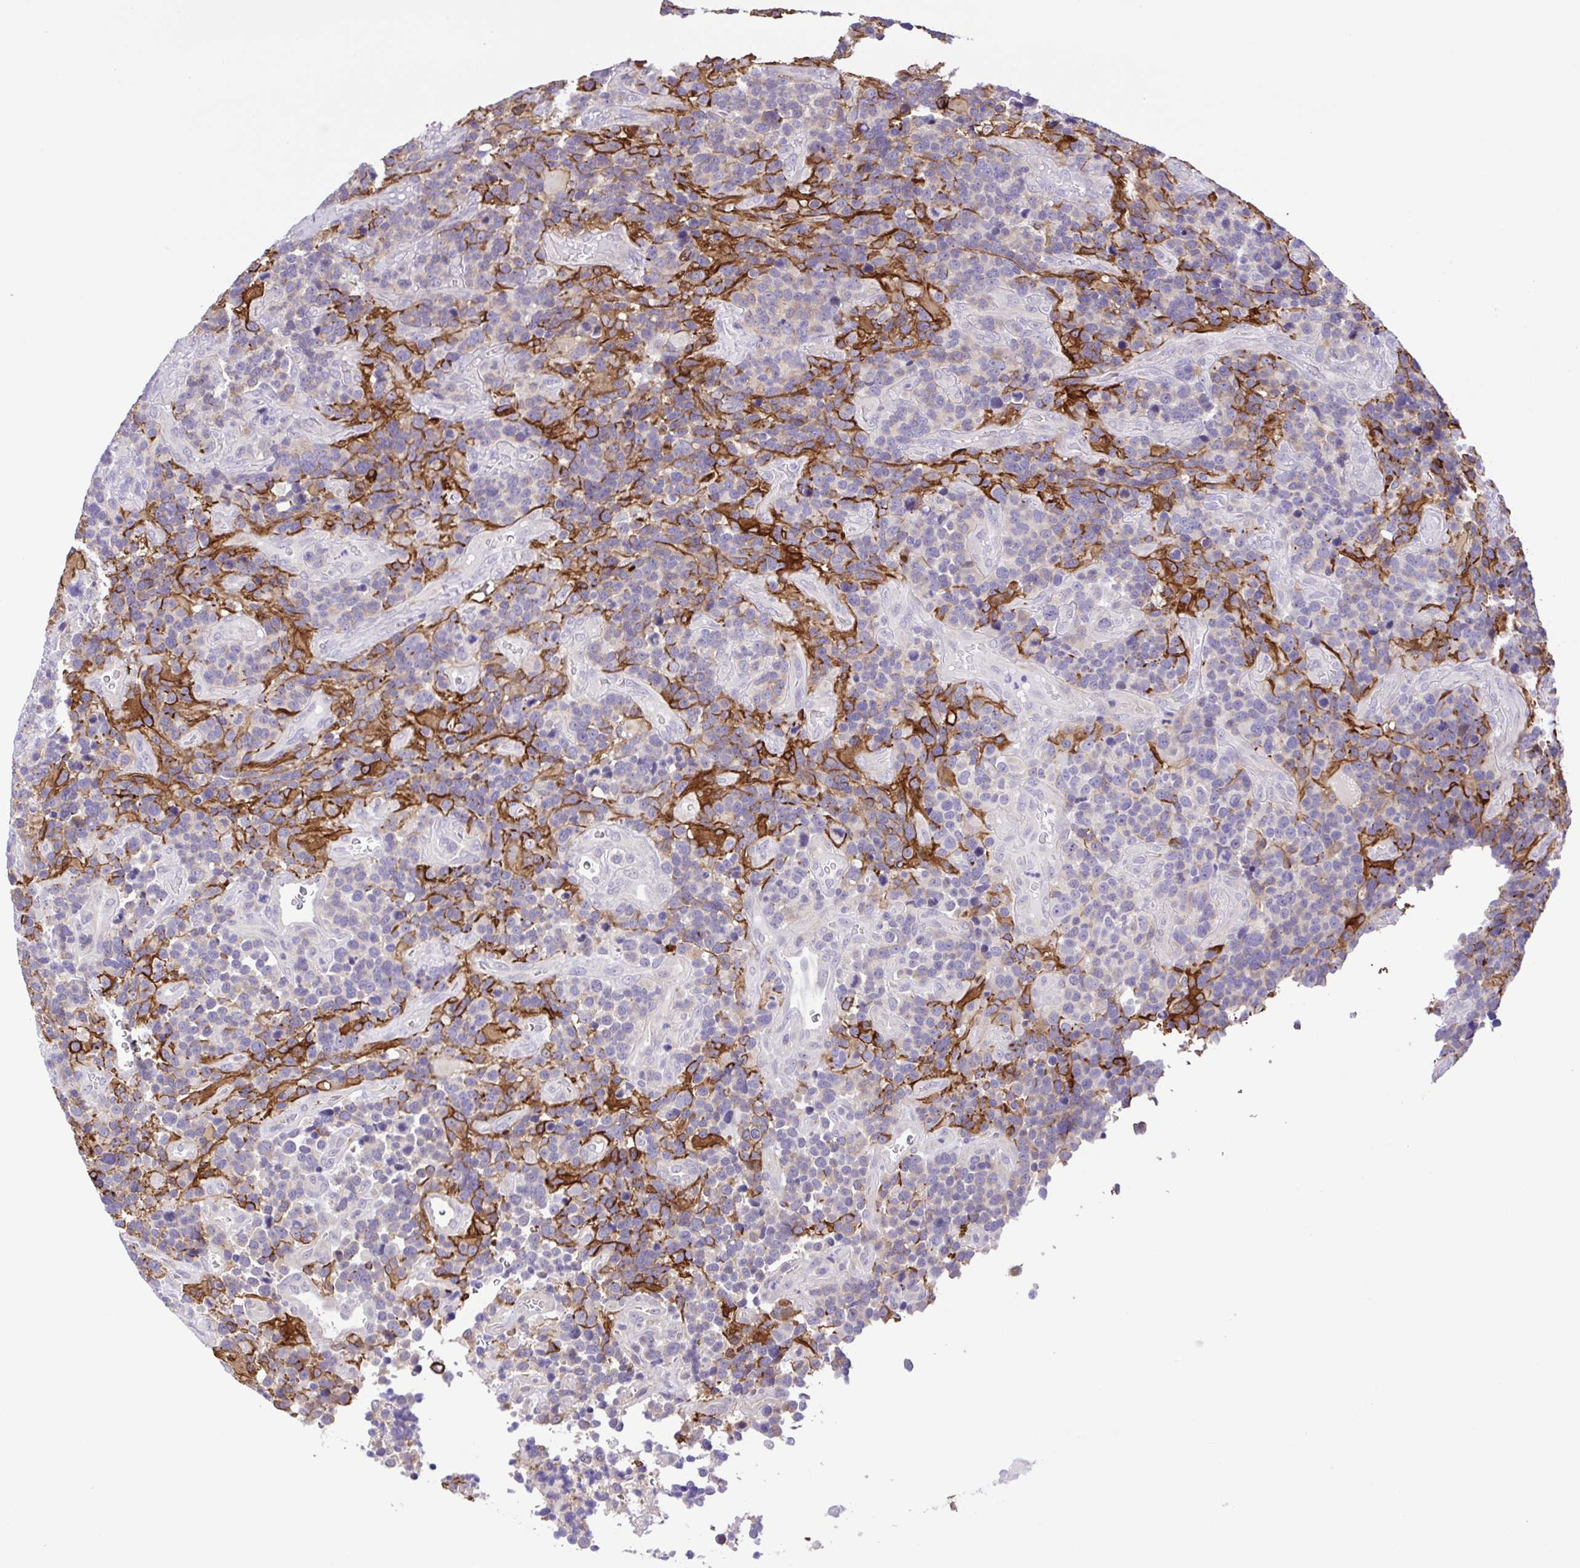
{"staining": {"intensity": "strong", "quantity": "<25%", "location": "cytoplasmic/membranous"}, "tissue": "glioma", "cell_type": "Tumor cells", "image_type": "cancer", "snomed": [{"axis": "morphology", "description": "Glioma, malignant, High grade"}, {"axis": "topography", "description": "Brain"}], "caption": "An image of human malignant glioma (high-grade) stained for a protein displays strong cytoplasmic/membranous brown staining in tumor cells.", "gene": "DCLK2", "patient": {"sex": "male", "age": 33}}